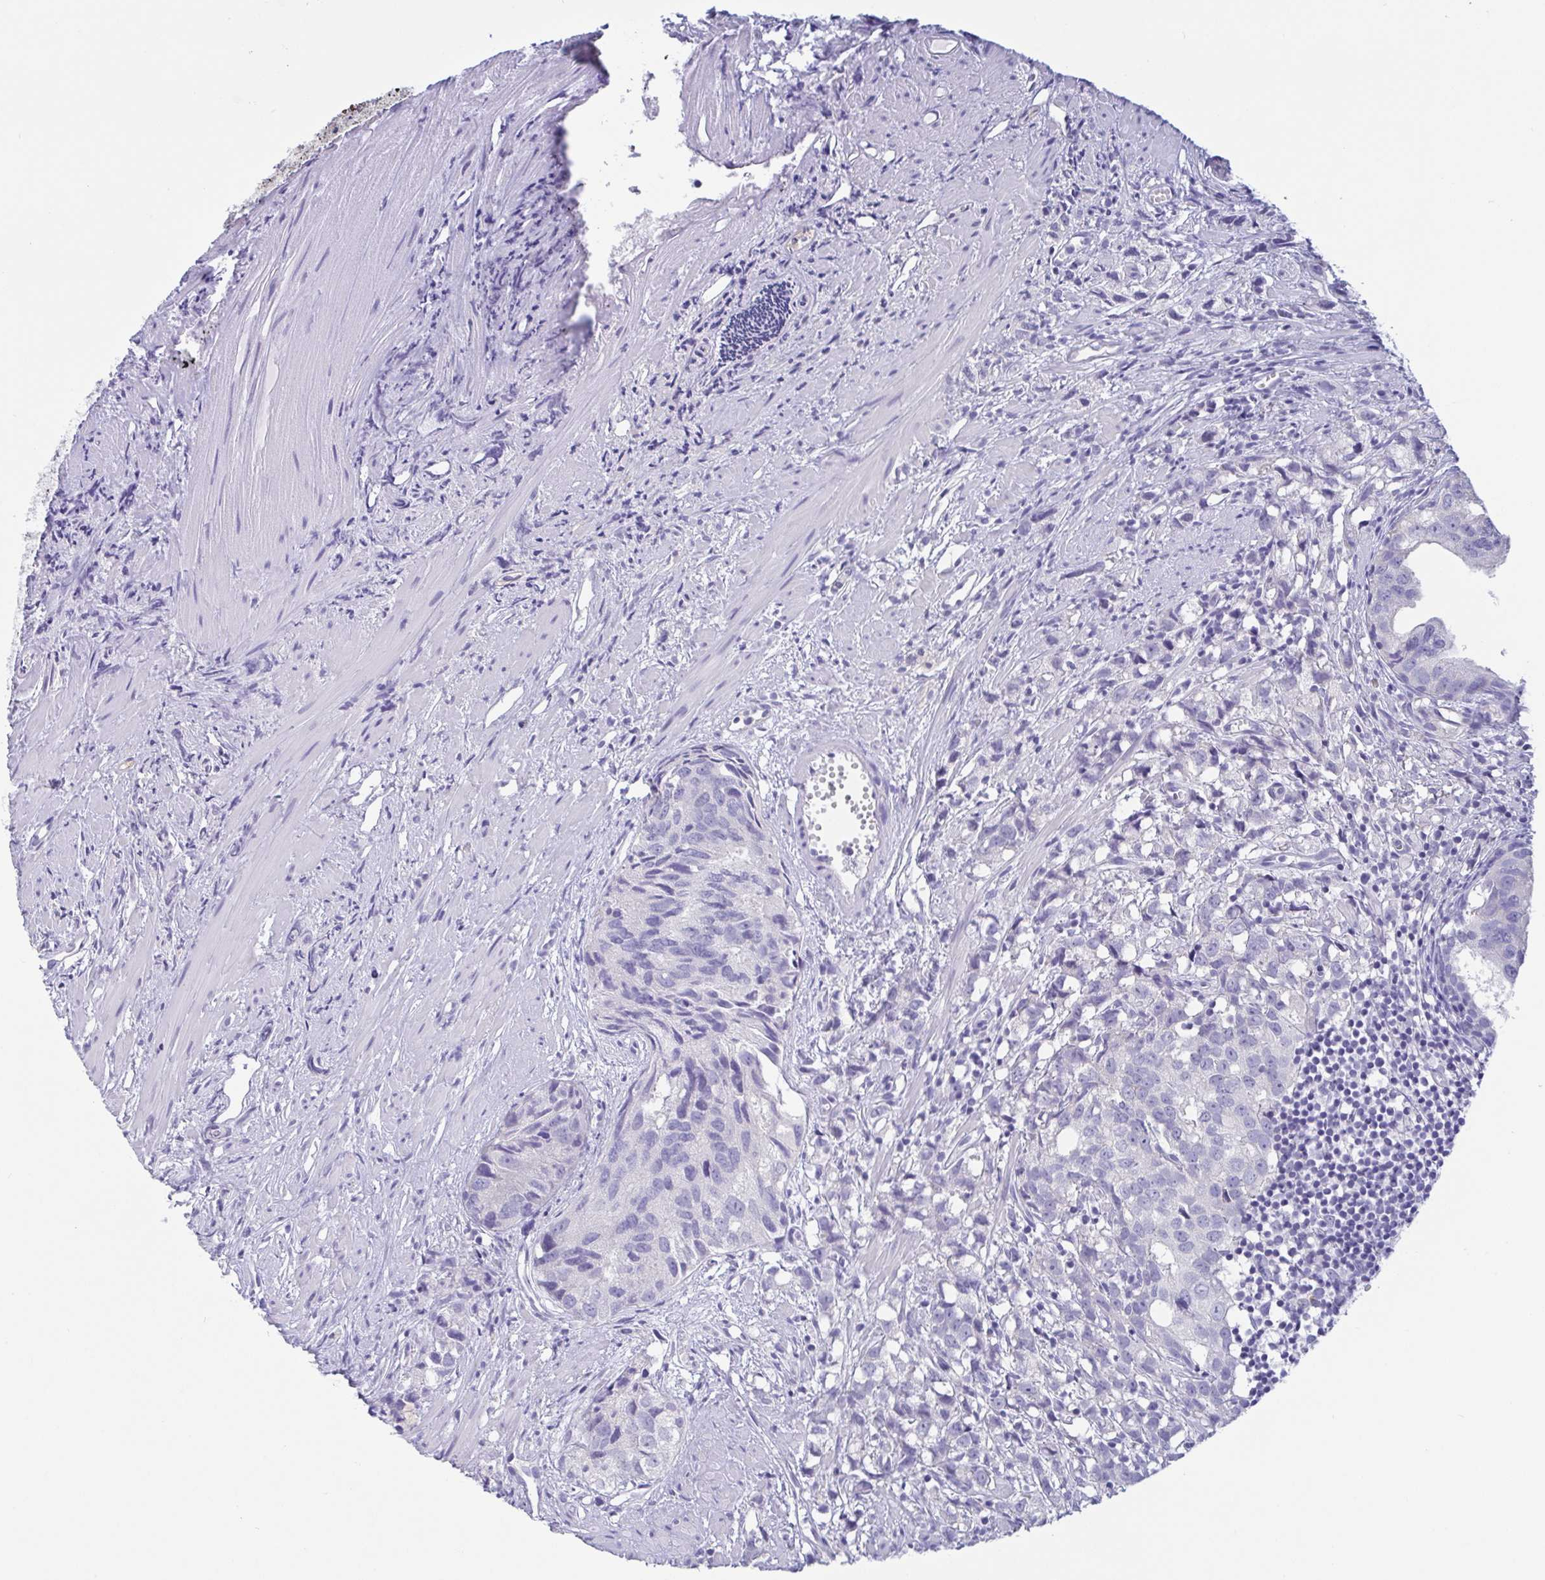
{"staining": {"intensity": "negative", "quantity": "none", "location": "none"}, "tissue": "prostate cancer", "cell_type": "Tumor cells", "image_type": "cancer", "snomed": [{"axis": "morphology", "description": "Adenocarcinoma, High grade"}, {"axis": "topography", "description": "Prostate"}], "caption": "This is an immunohistochemistry micrograph of human prostate cancer (high-grade adenocarcinoma). There is no expression in tumor cells.", "gene": "TREH", "patient": {"sex": "male", "age": 58}}